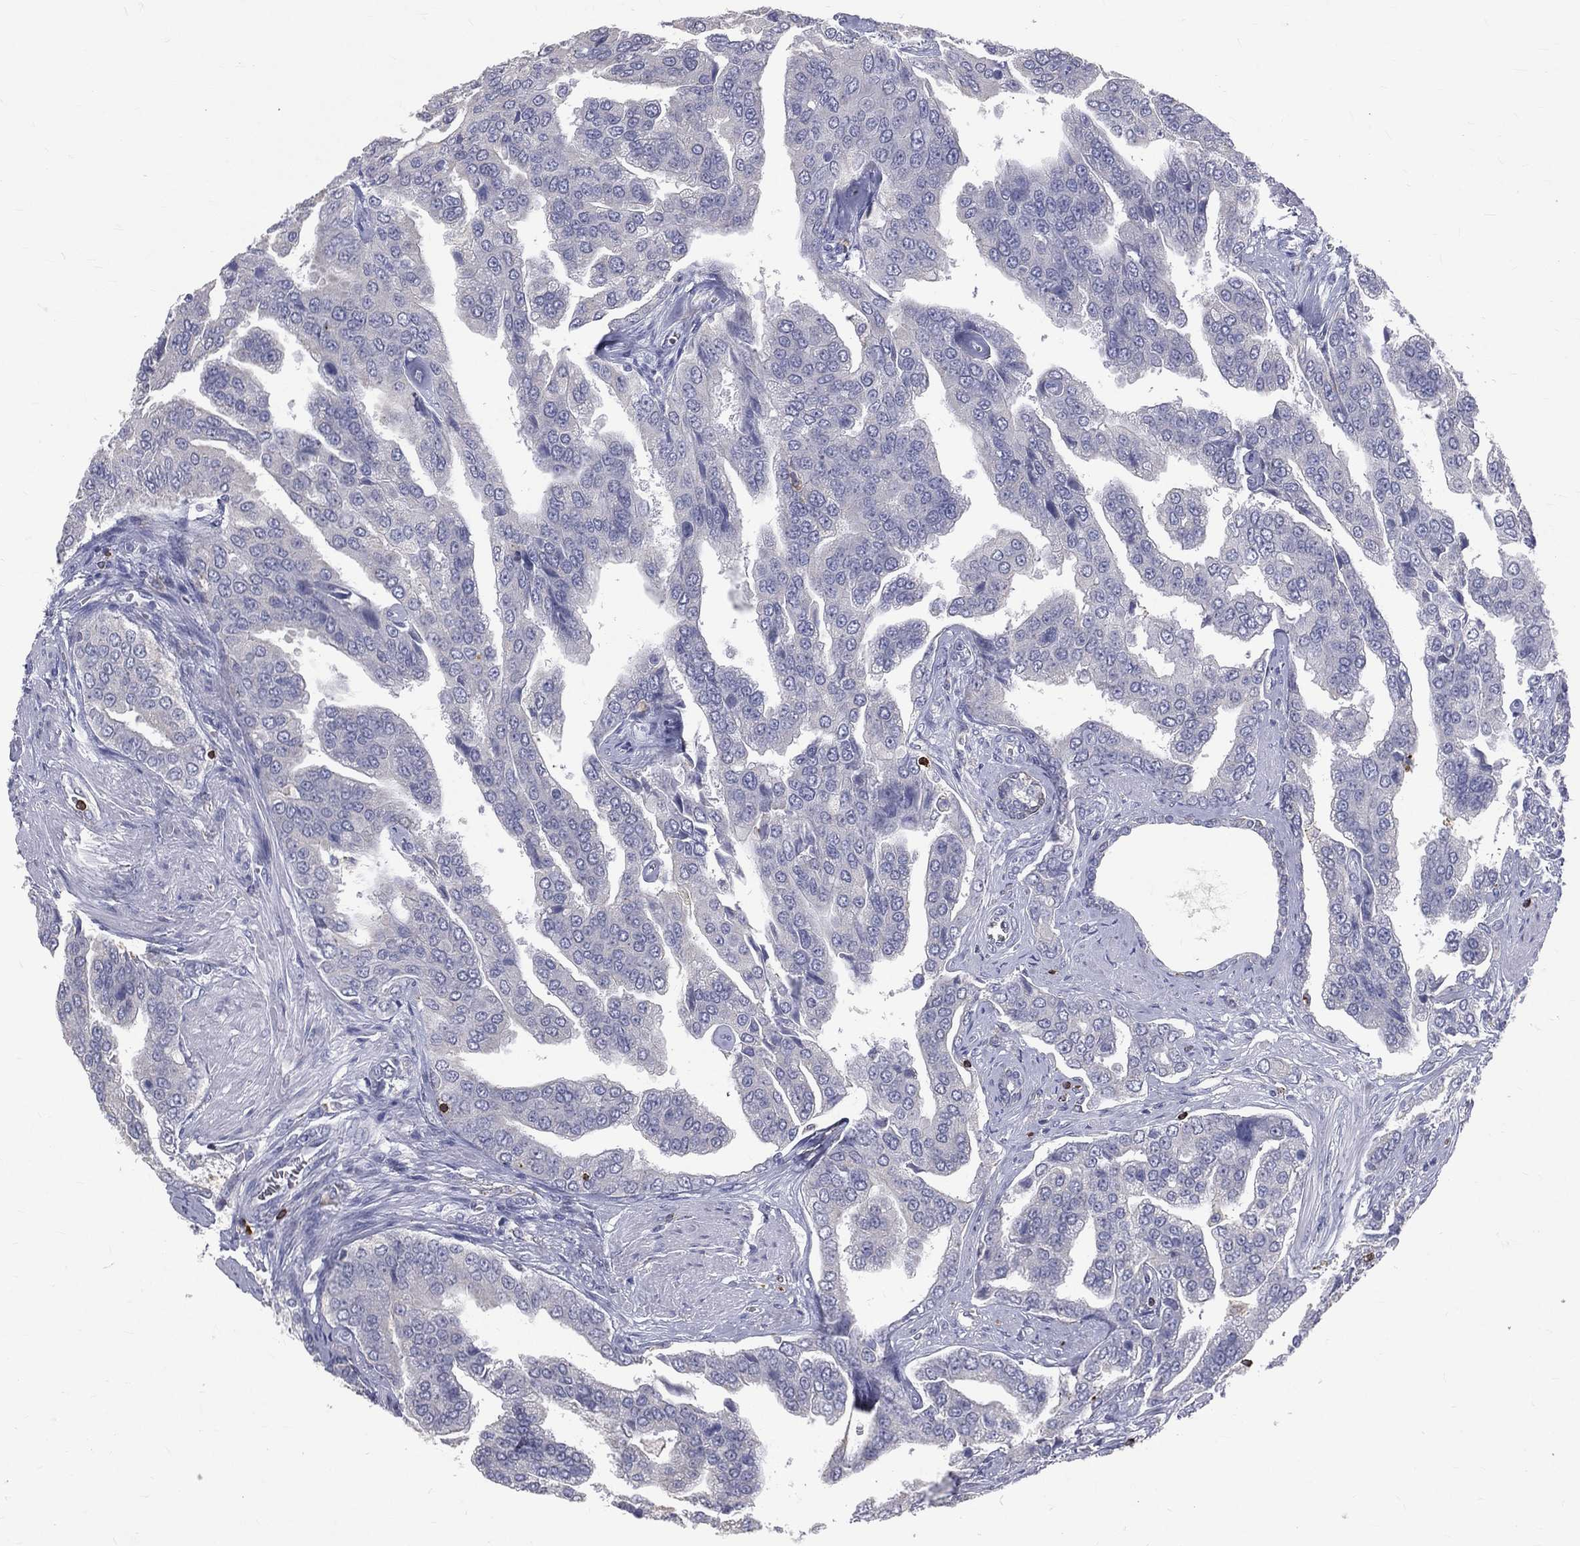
{"staining": {"intensity": "negative", "quantity": "none", "location": "none"}, "tissue": "prostate cancer", "cell_type": "Tumor cells", "image_type": "cancer", "snomed": [{"axis": "morphology", "description": "Adenocarcinoma, NOS"}, {"axis": "topography", "description": "Prostate and seminal vesicle, NOS"}, {"axis": "topography", "description": "Prostate"}], "caption": "This is an IHC image of human prostate adenocarcinoma. There is no staining in tumor cells.", "gene": "CTSW", "patient": {"sex": "male", "age": 69}}